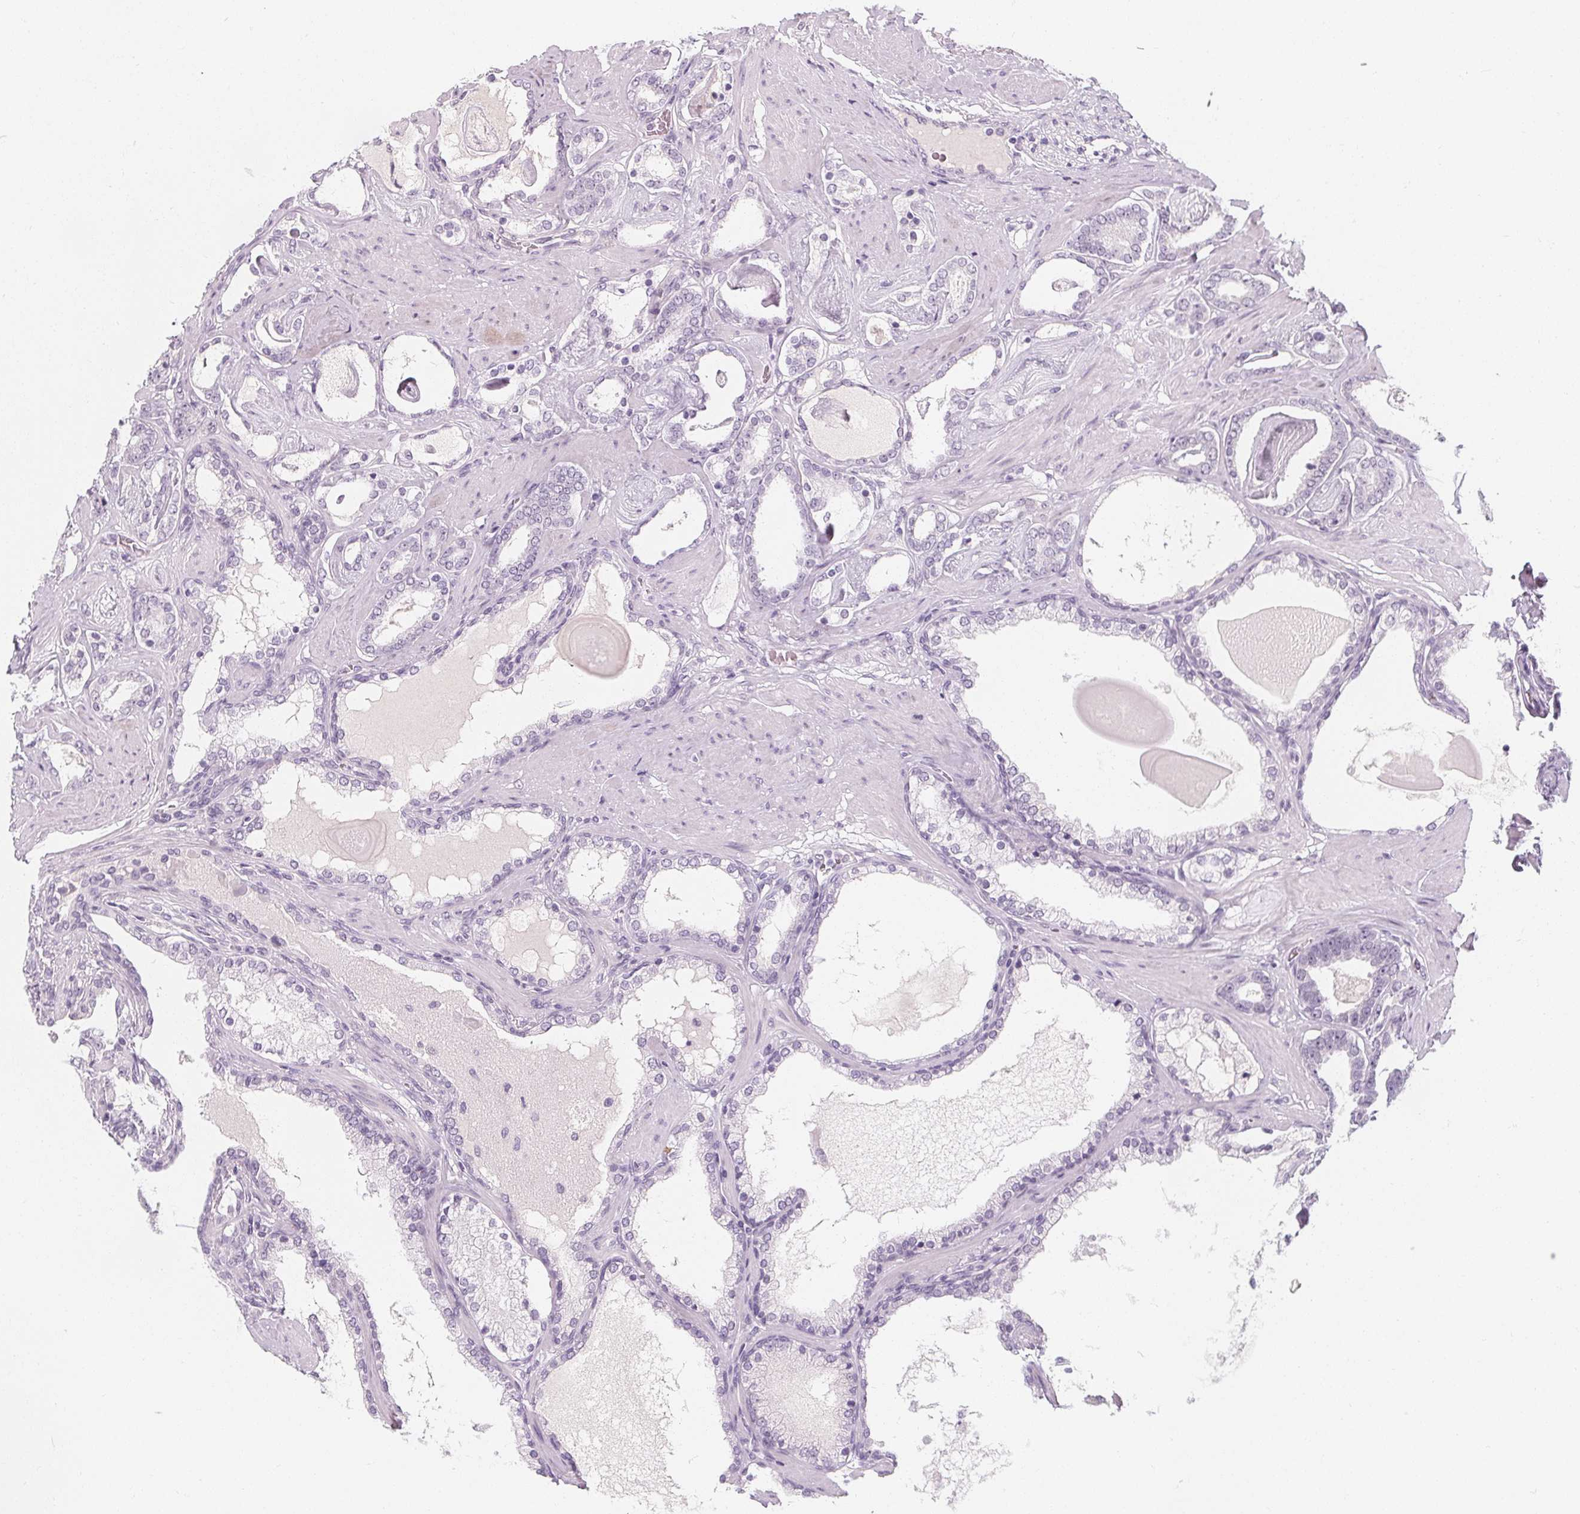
{"staining": {"intensity": "negative", "quantity": "none", "location": "none"}, "tissue": "prostate cancer", "cell_type": "Tumor cells", "image_type": "cancer", "snomed": [{"axis": "morphology", "description": "Adenocarcinoma, High grade"}, {"axis": "topography", "description": "Prostate"}], "caption": "Protein analysis of prostate cancer (high-grade adenocarcinoma) shows no significant positivity in tumor cells.", "gene": "DBX2", "patient": {"sex": "male", "age": 63}}